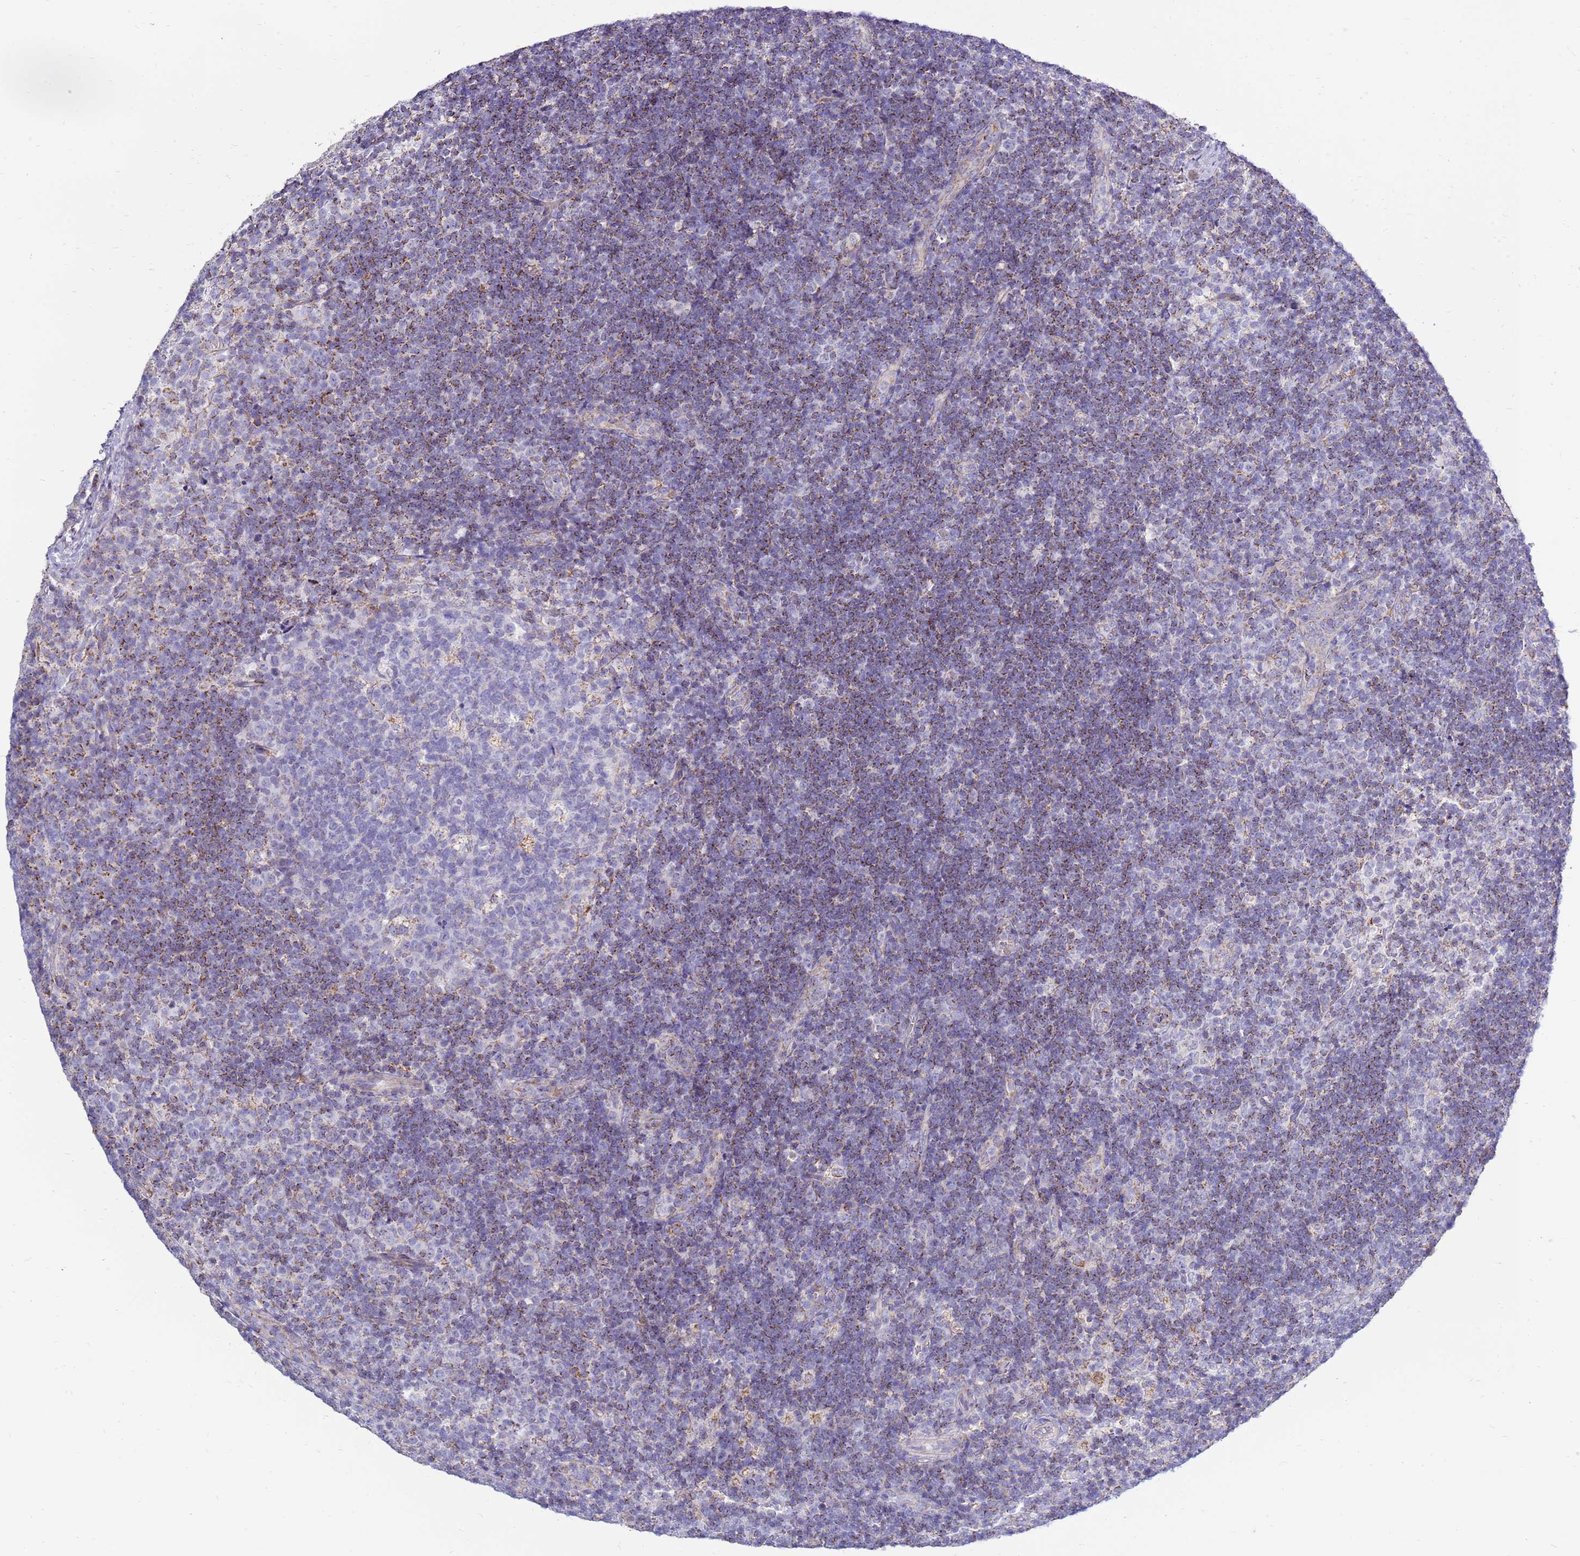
{"staining": {"intensity": "negative", "quantity": "none", "location": "none"}, "tissue": "lymph node", "cell_type": "Germinal center cells", "image_type": "normal", "snomed": [{"axis": "morphology", "description": "Normal tissue, NOS"}, {"axis": "topography", "description": "Lymph node"}], "caption": "High magnification brightfield microscopy of normal lymph node stained with DAB (3,3'-diaminobenzidine) (brown) and counterstained with hematoxylin (blue): germinal center cells show no significant expression.", "gene": "IGF1R", "patient": {"sex": "female", "age": 31}}